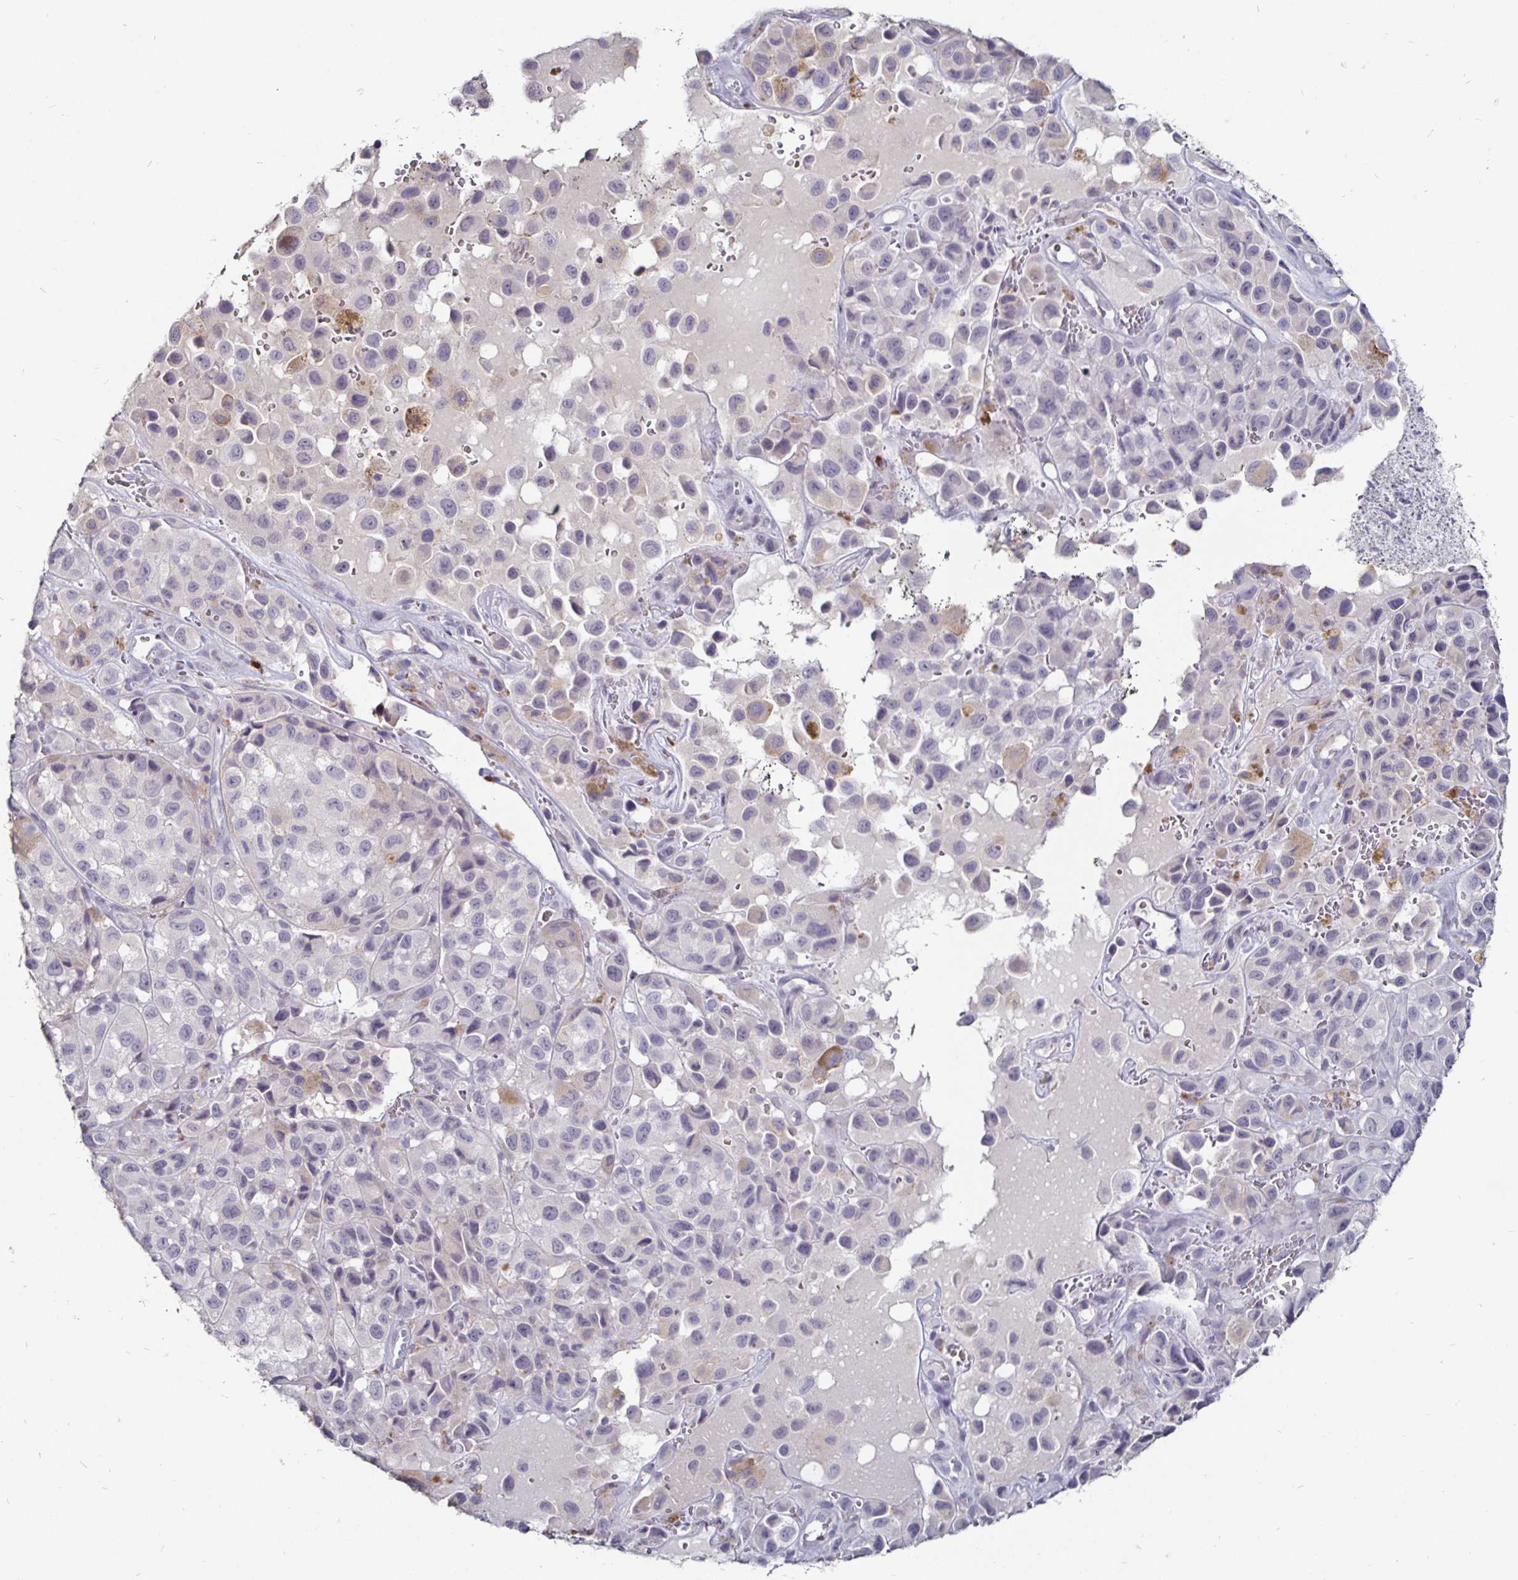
{"staining": {"intensity": "negative", "quantity": "none", "location": "none"}, "tissue": "melanoma", "cell_type": "Tumor cells", "image_type": "cancer", "snomed": [{"axis": "morphology", "description": "Malignant melanoma, NOS"}, {"axis": "topography", "description": "Skin"}], "caption": "Melanoma was stained to show a protein in brown. There is no significant expression in tumor cells.", "gene": "FAIM2", "patient": {"sex": "male", "age": 93}}